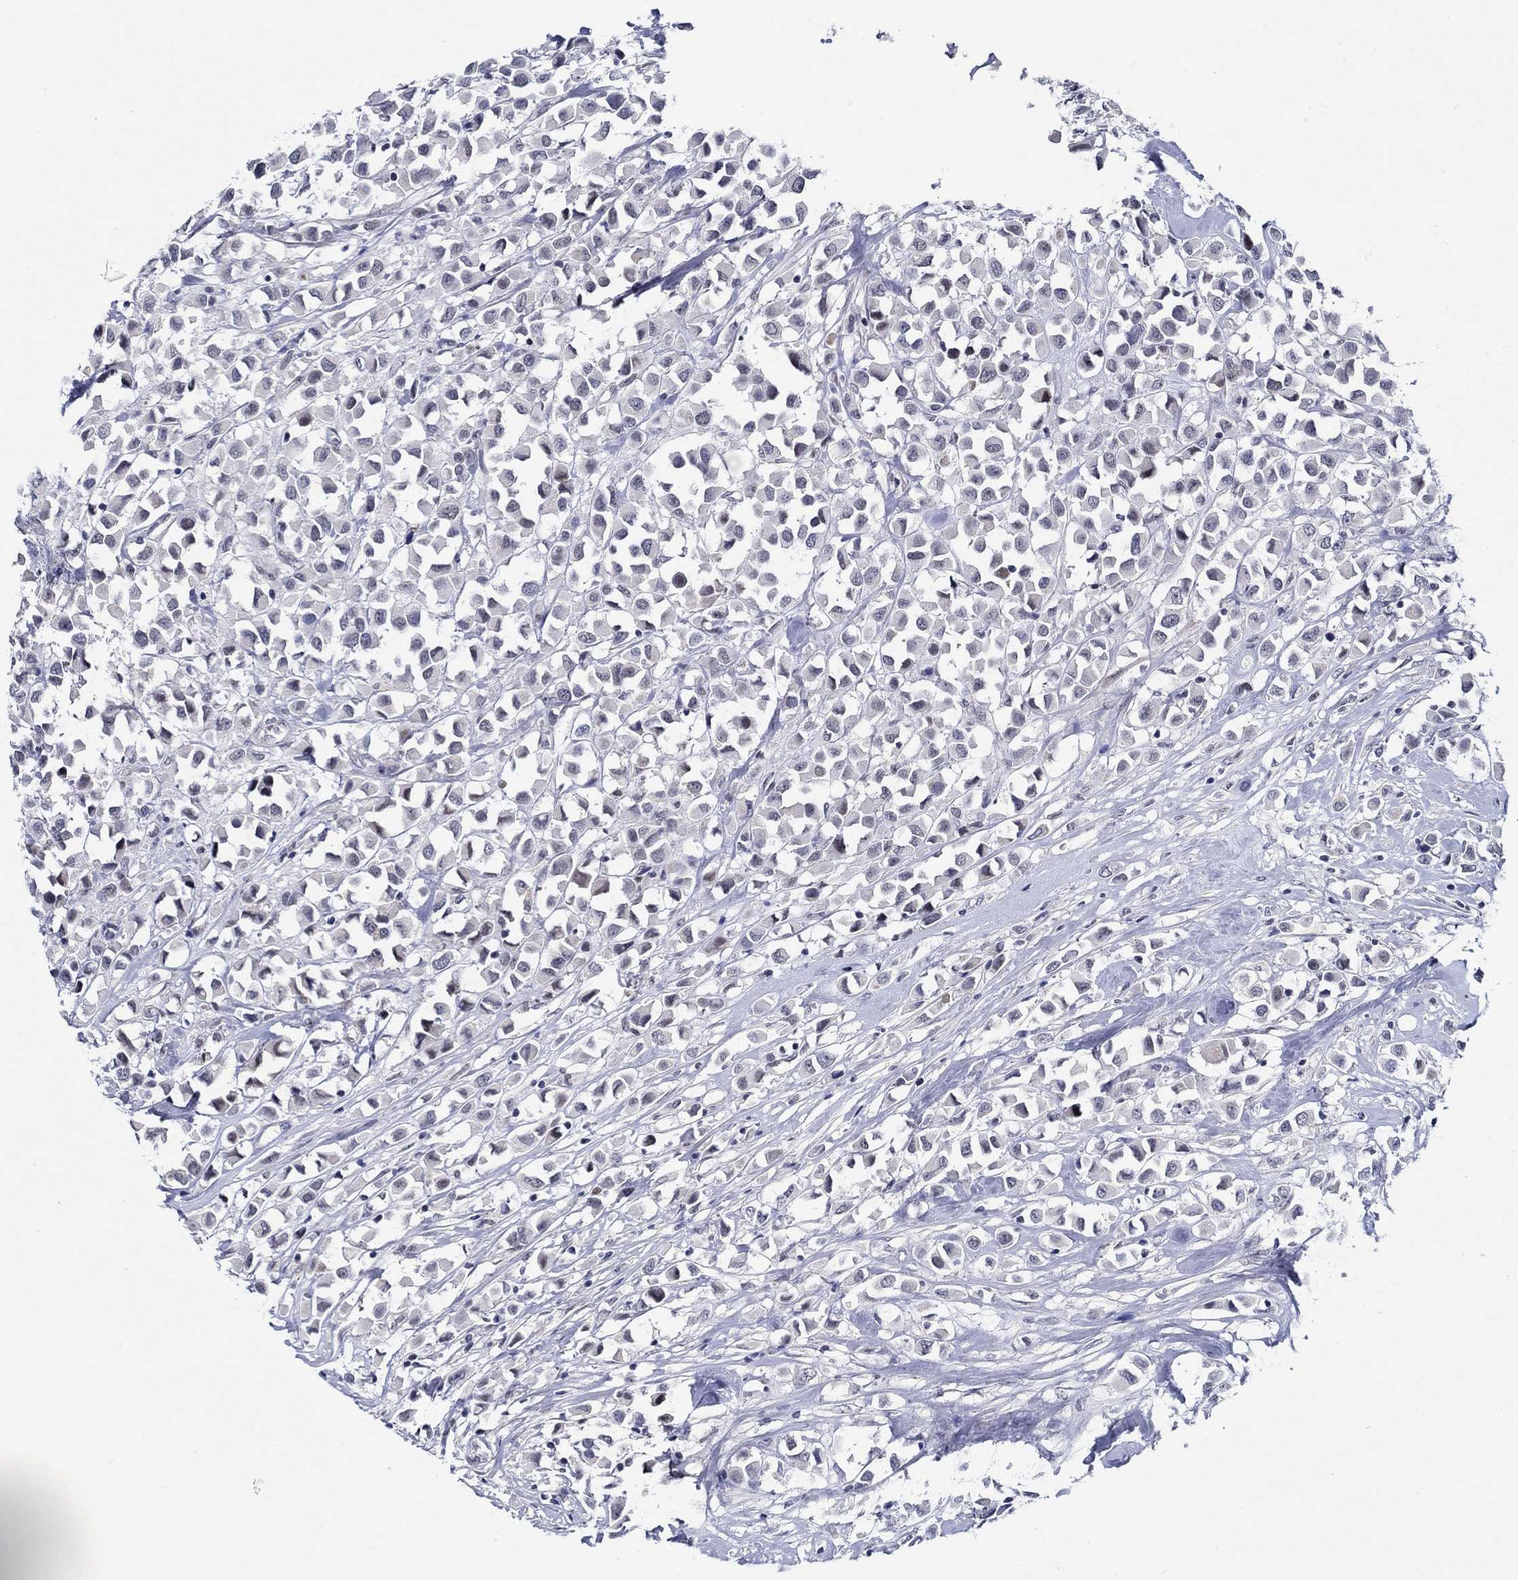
{"staining": {"intensity": "negative", "quantity": "none", "location": "none"}, "tissue": "breast cancer", "cell_type": "Tumor cells", "image_type": "cancer", "snomed": [{"axis": "morphology", "description": "Duct carcinoma"}, {"axis": "topography", "description": "Breast"}], "caption": "The IHC image has no significant positivity in tumor cells of breast cancer tissue. (DAB (3,3'-diaminobenzidine) IHC, high magnification).", "gene": "SLC34A1", "patient": {"sex": "female", "age": 61}}